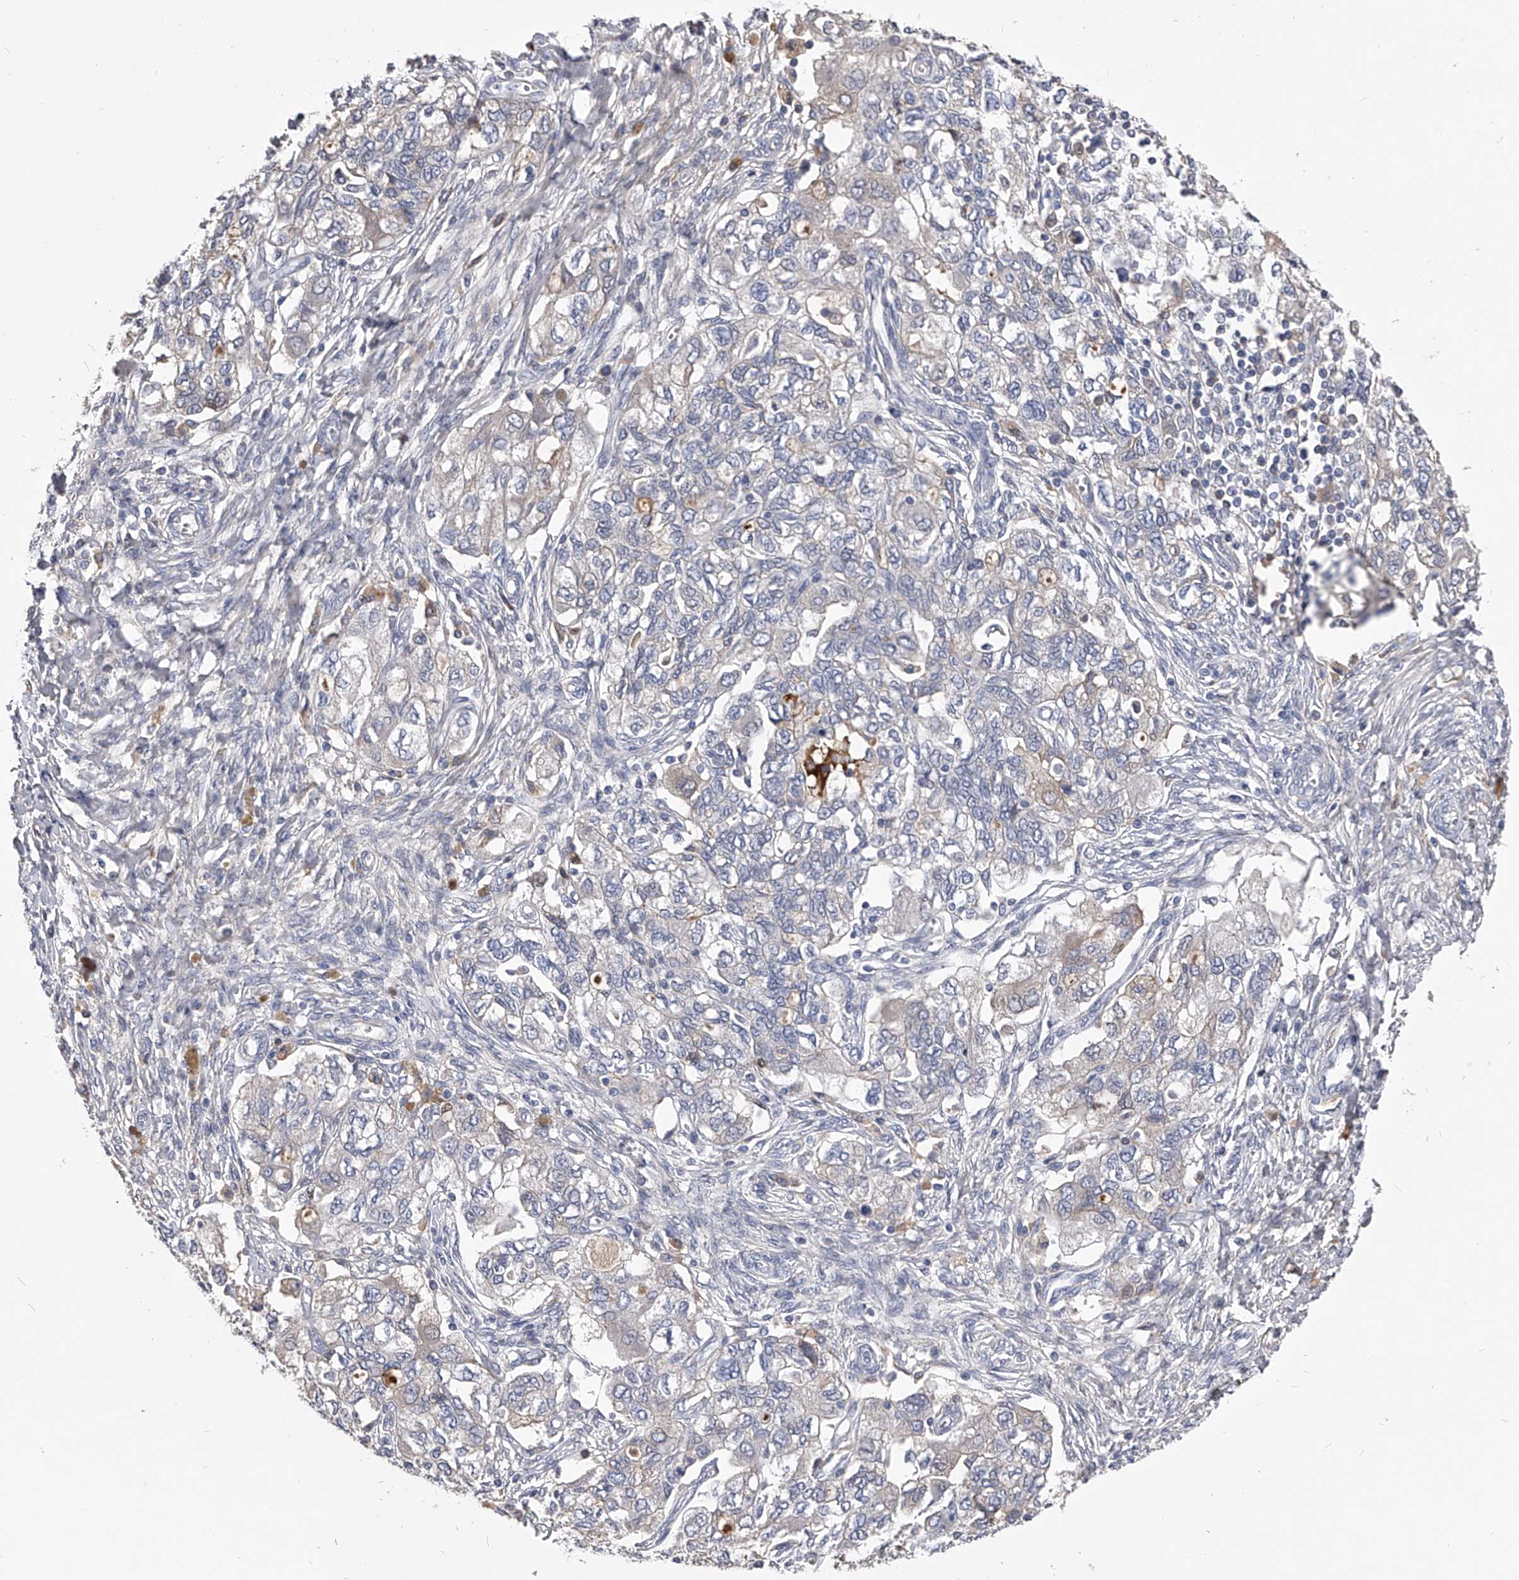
{"staining": {"intensity": "negative", "quantity": "none", "location": "none"}, "tissue": "ovarian cancer", "cell_type": "Tumor cells", "image_type": "cancer", "snomed": [{"axis": "morphology", "description": "Carcinoma, NOS"}, {"axis": "morphology", "description": "Cystadenocarcinoma, serous, NOS"}, {"axis": "topography", "description": "Ovary"}], "caption": "Immunohistochemistry (IHC) histopathology image of neoplastic tissue: carcinoma (ovarian) stained with DAB (3,3'-diaminobenzidine) displays no significant protein staining in tumor cells.", "gene": "MDN1", "patient": {"sex": "female", "age": 69}}